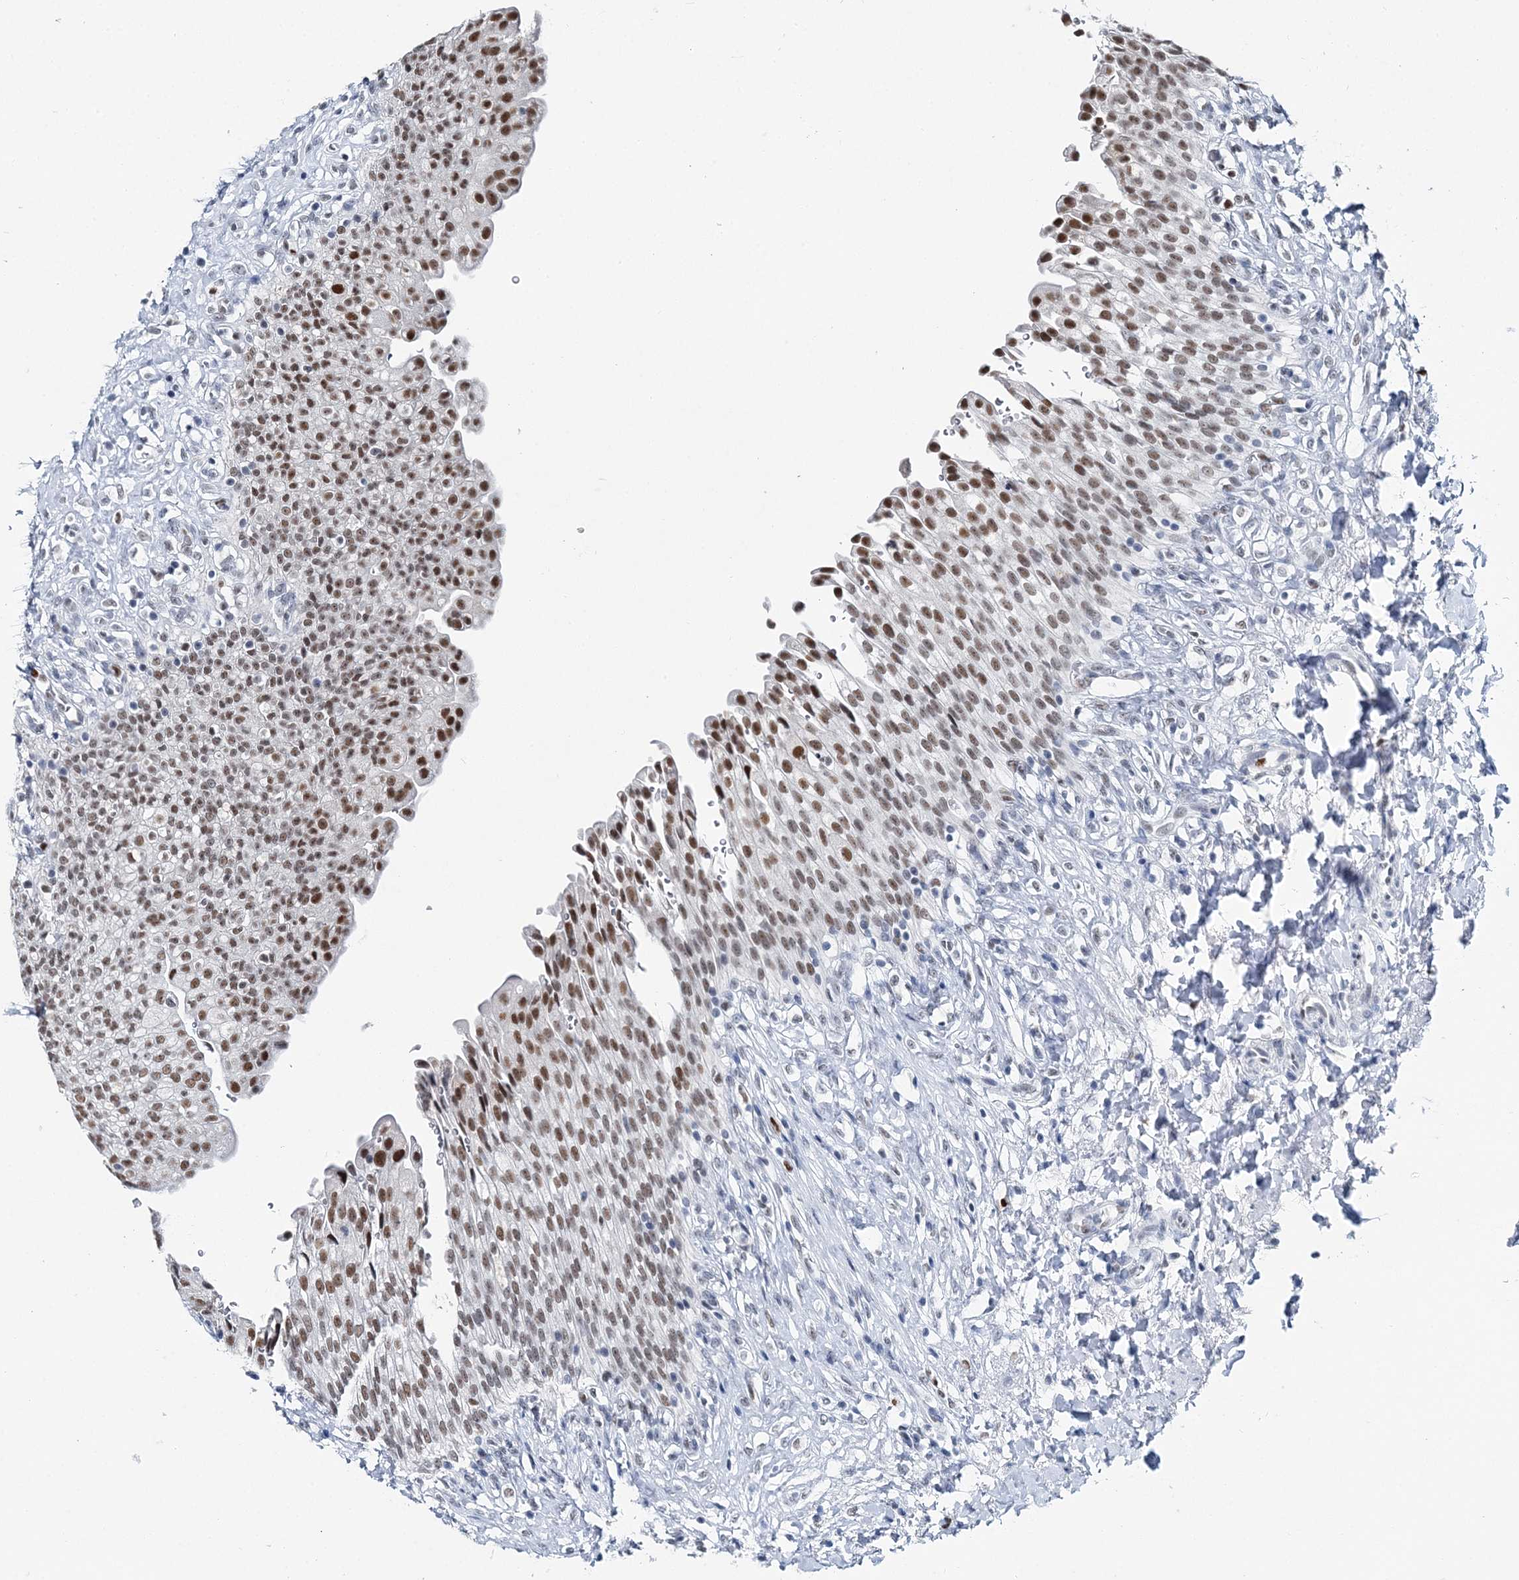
{"staining": {"intensity": "moderate", "quantity": ">75%", "location": "nuclear"}, "tissue": "urinary bladder", "cell_type": "Urothelial cells", "image_type": "normal", "snomed": [{"axis": "morphology", "description": "Urothelial carcinoma, High grade"}, {"axis": "topography", "description": "Urinary bladder"}], "caption": "DAB immunohistochemical staining of unremarkable urinary bladder displays moderate nuclear protein expression in about >75% of urothelial cells. (Stains: DAB (3,3'-diaminobenzidine) in brown, nuclei in blue, Microscopy: brightfield microscopy at high magnification).", "gene": "HAT1", "patient": {"sex": "male", "age": 46}}